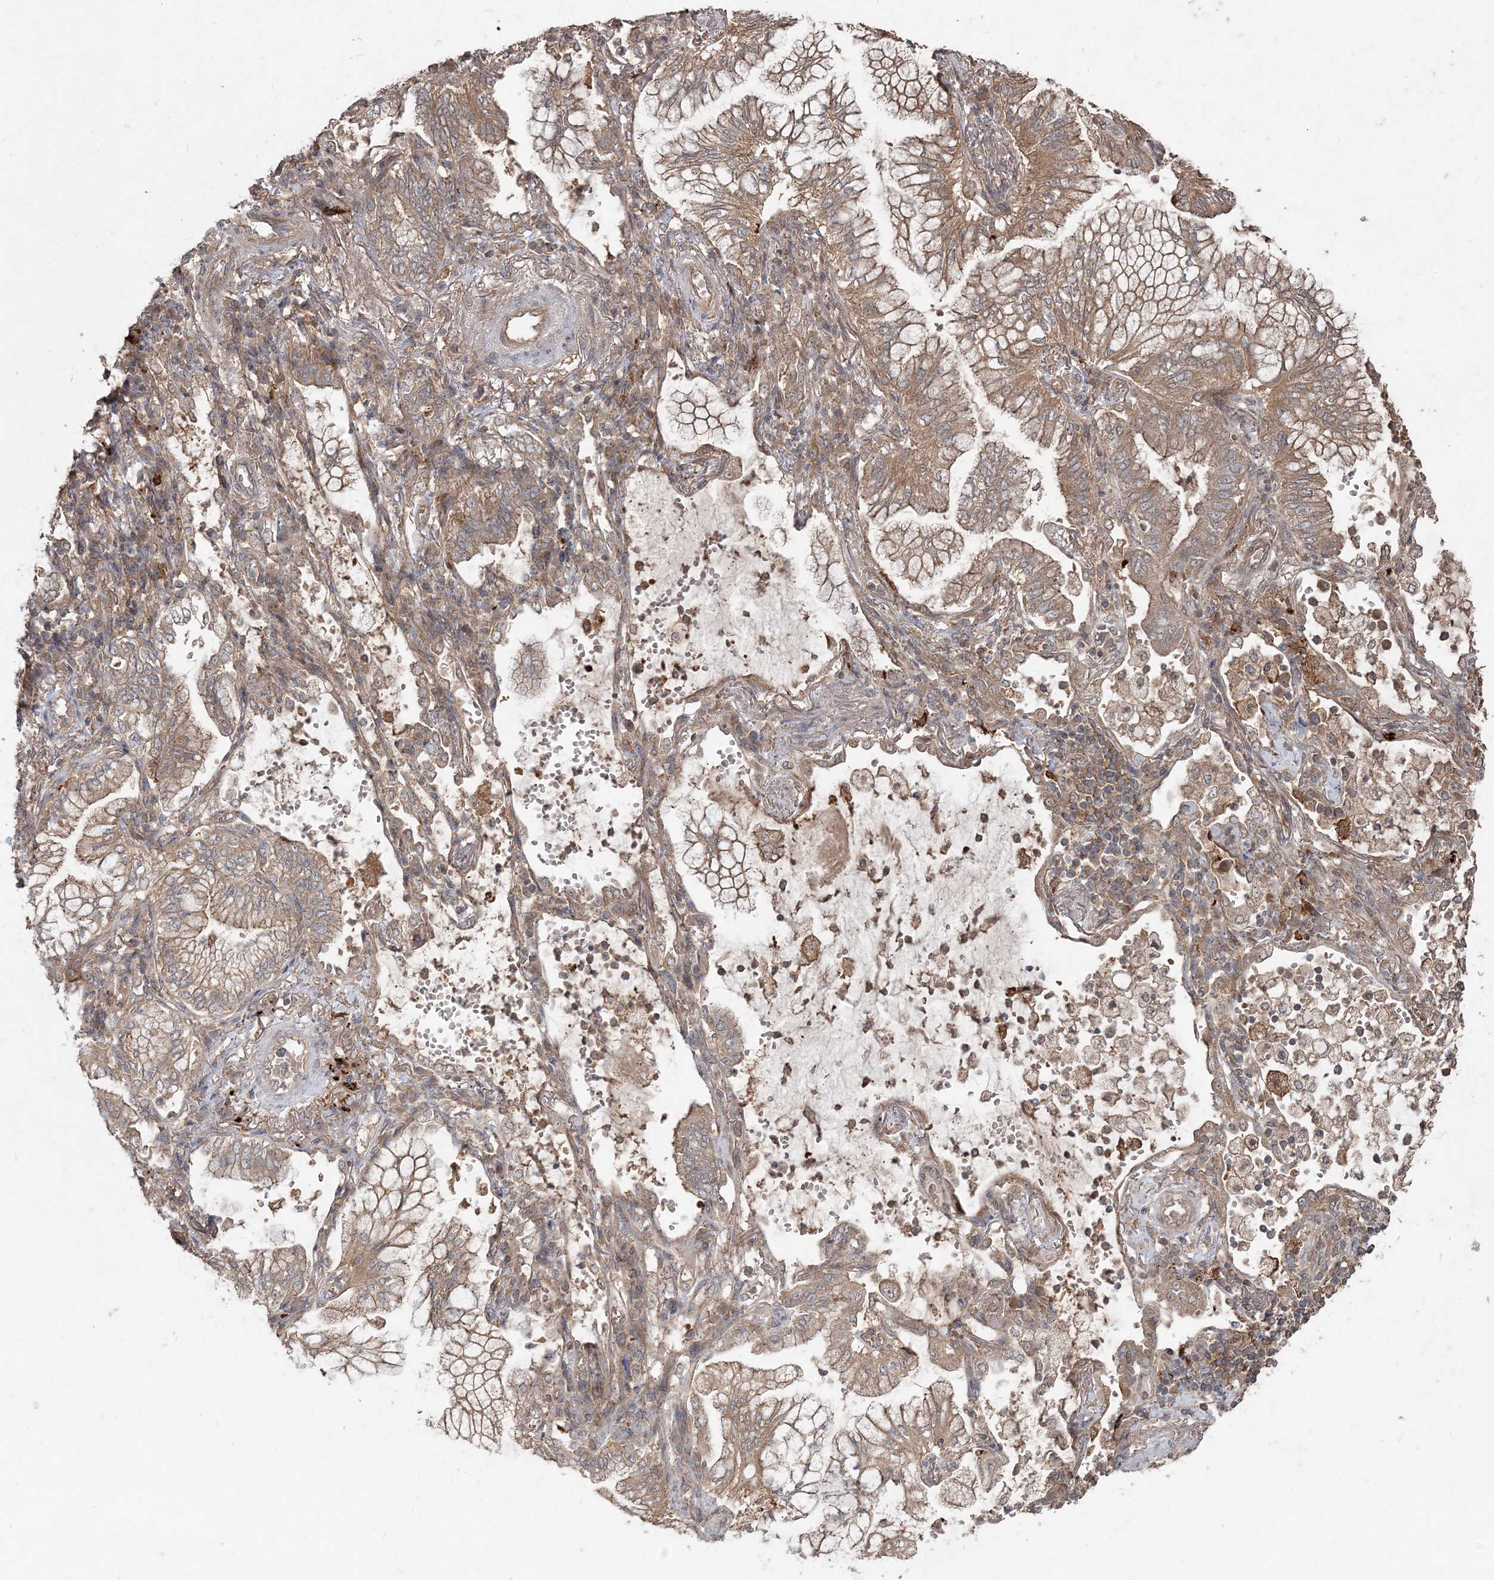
{"staining": {"intensity": "moderate", "quantity": ">75%", "location": "cytoplasmic/membranous"}, "tissue": "lung cancer", "cell_type": "Tumor cells", "image_type": "cancer", "snomed": [{"axis": "morphology", "description": "Adenocarcinoma, NOS"}, {"axis": "topography", "description": "Lung"}], "caption": "IHC (DAB) staining of adenocarcinoma (lung) reveals moderate cytoplasmic/membranous protein expression in approximately >75% of tumor cells.", "gene": "SPRY1", "patient": {"sex": "female", "age": 70}}